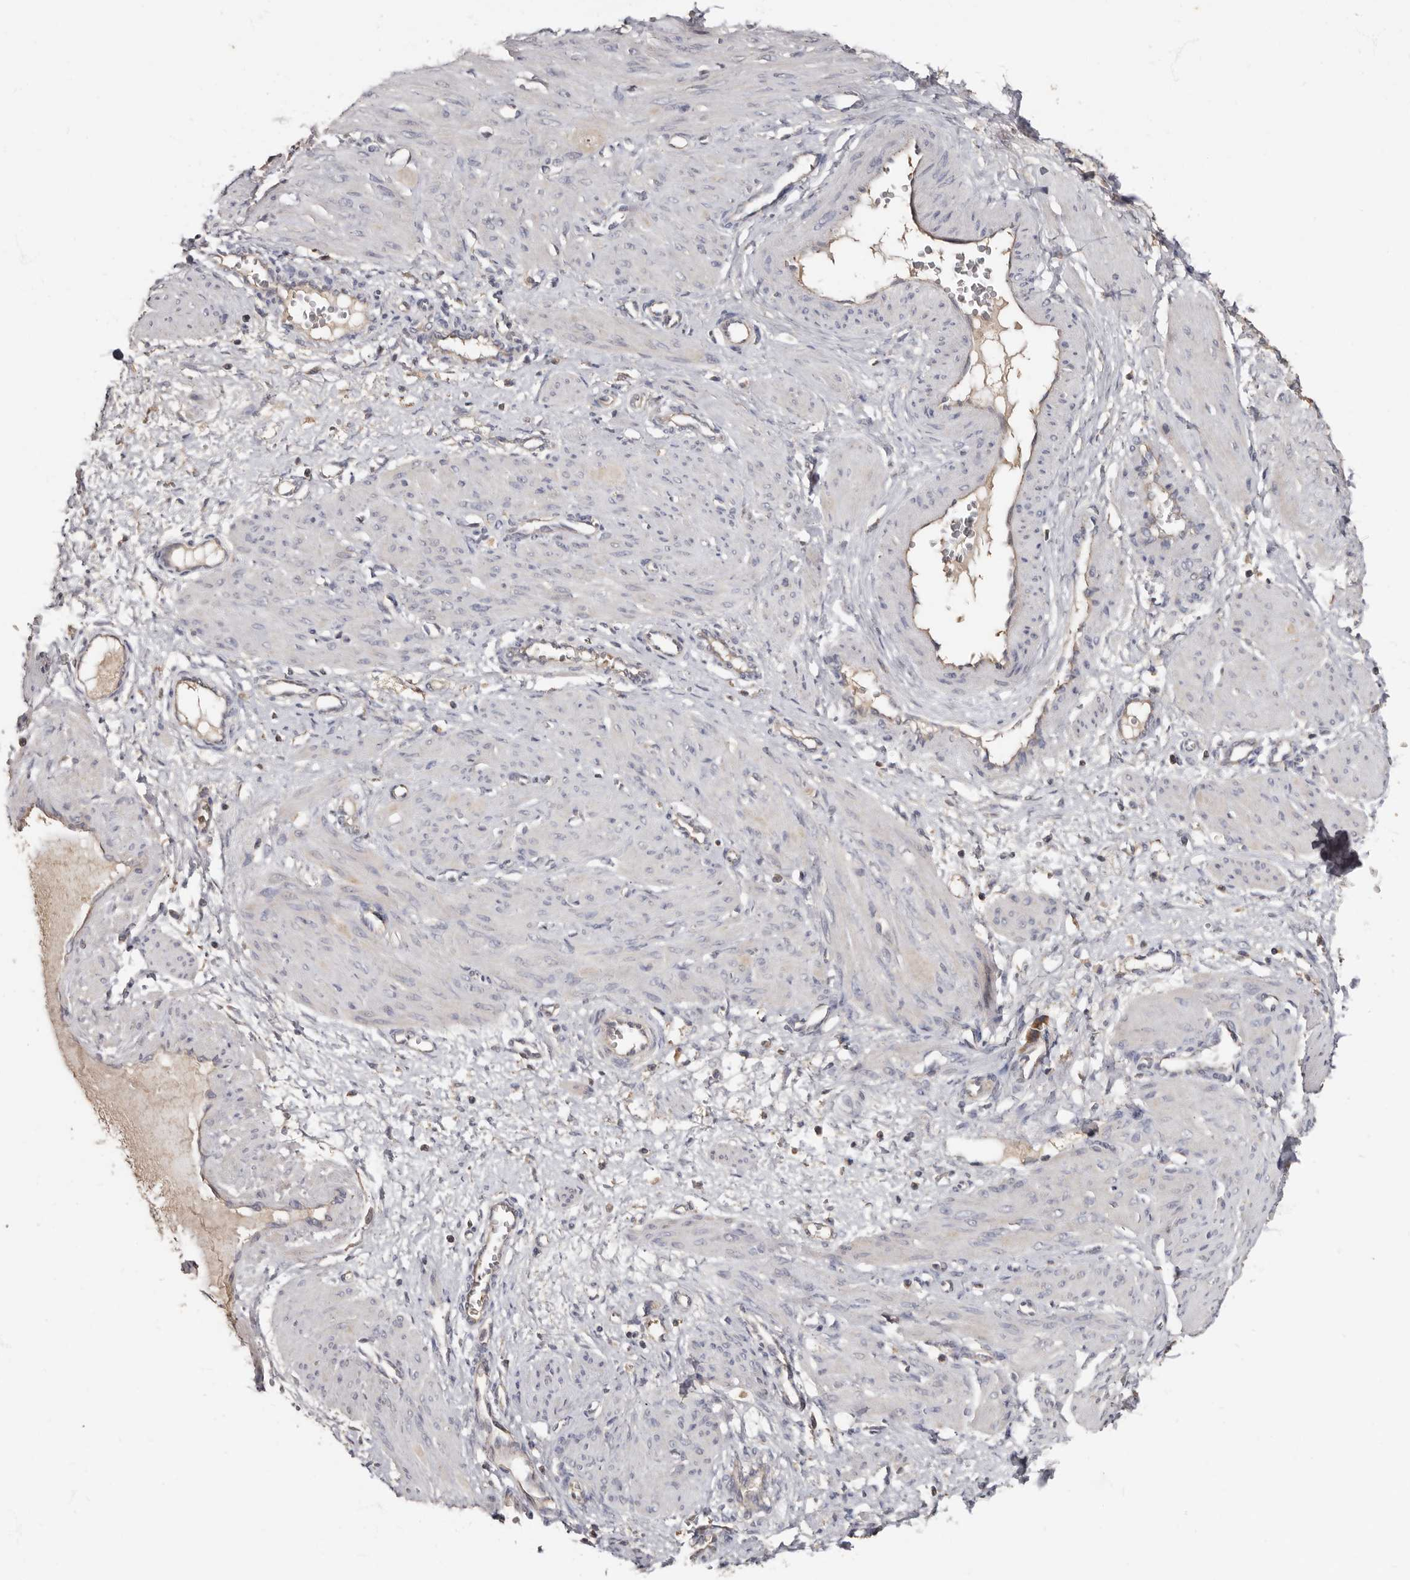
{"staining": {"intensity": "negative", "quantity": "none", "location": "none"}, "tissue": "smooth muscle", "cell_type": "Smooth muscle cells", "image_type": "normal", "snomed": [{"axis": "morphology", "description": "Normal tissue, NOS"}, {"axis": "topography", "description": "Endometrium"}], "caption": "IHC photomicrograph of benign smooth muscle: human smooth muscle stained with DAB (3,3'-diaminobenzidine) shows no significant protein positivity in smooth muscle cells. (DAB IHC, high magnification).", "gene": "KIF26B", "patient": {"sex": "female", "age": 33}}